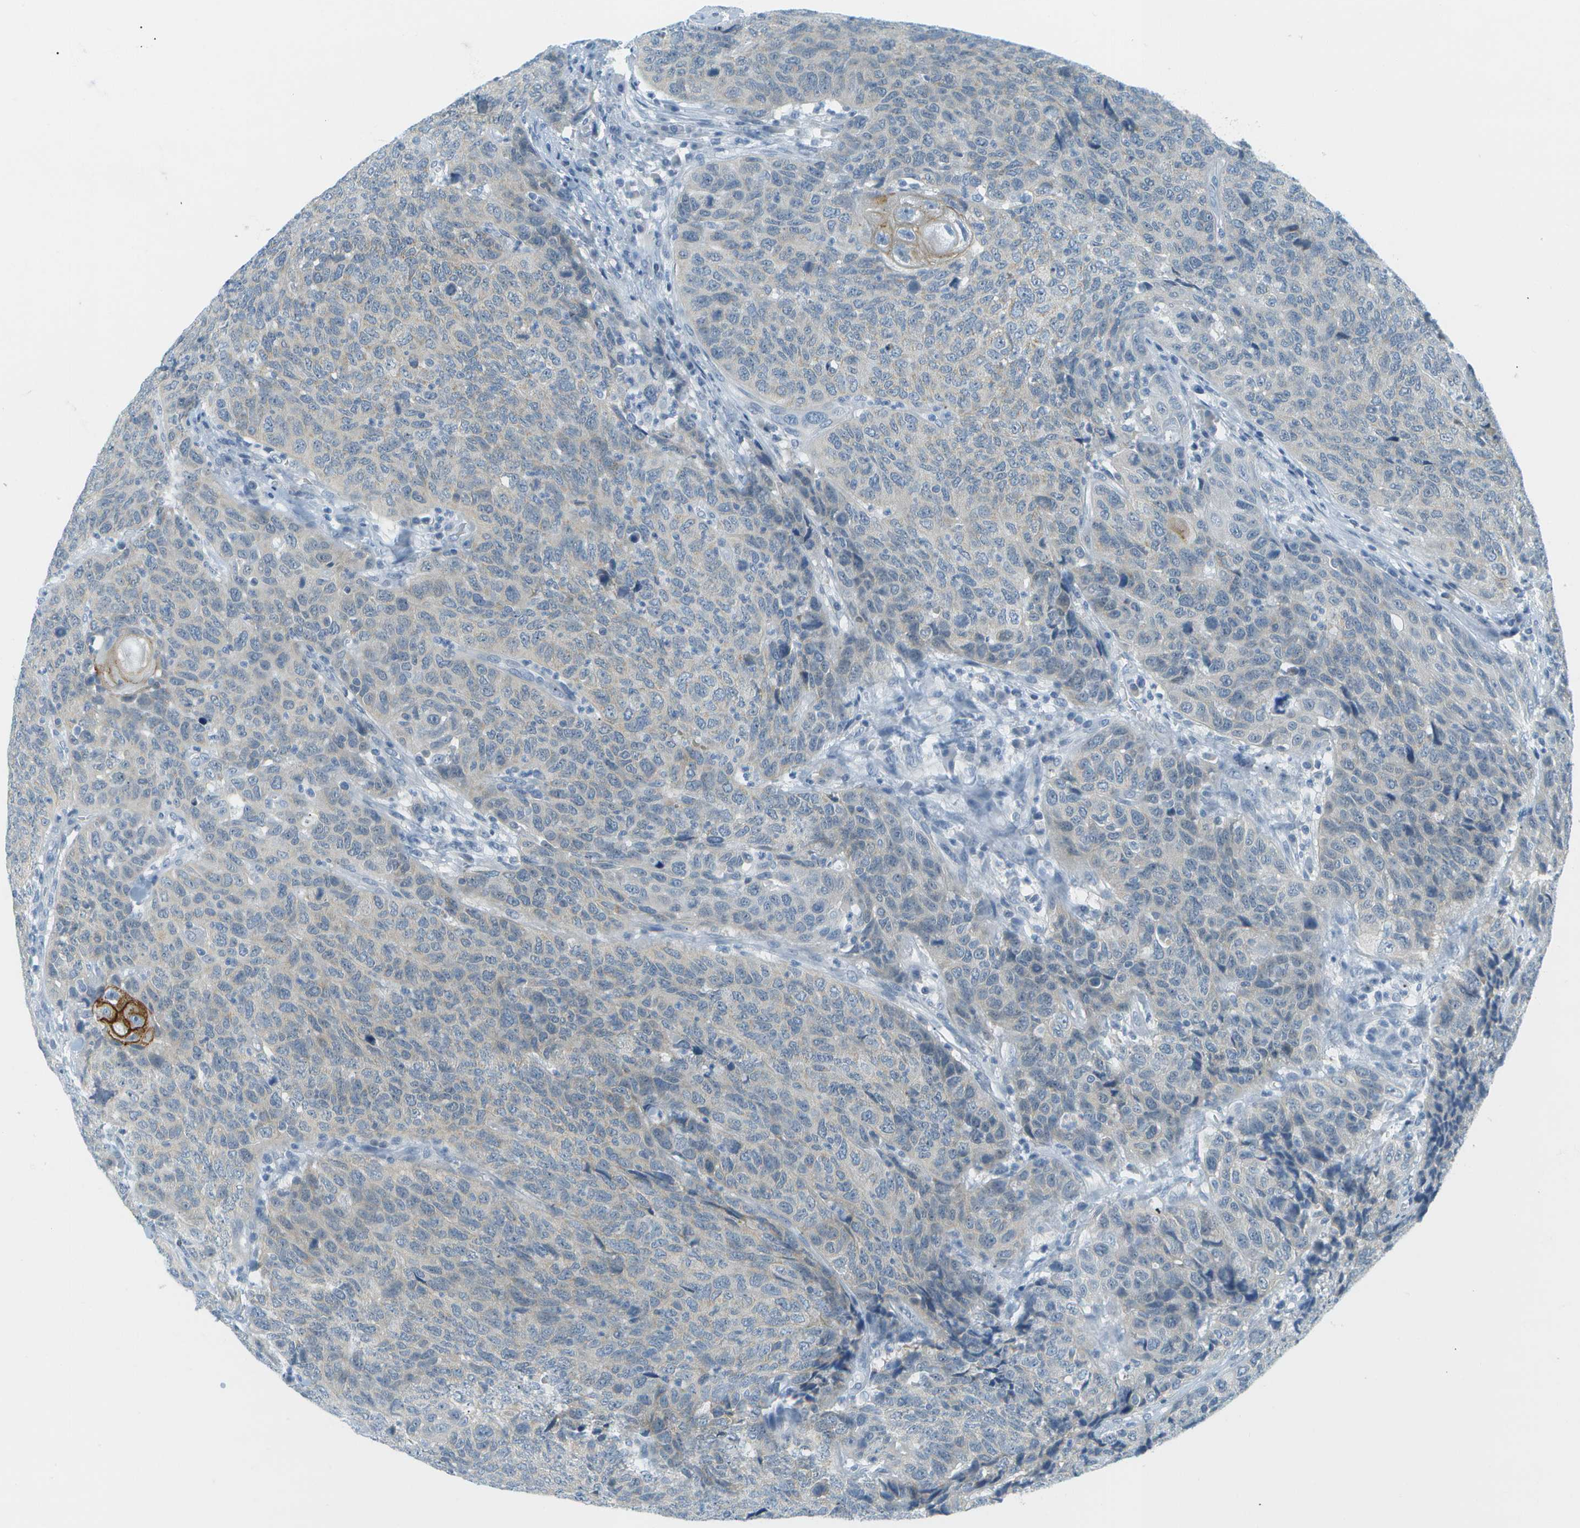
{"staining": {"intensity": "weak", "quantity": "<25%", "location": "cytoplasmic/membranous"}, "tissue": "head and neck cancer", "cell_type": "Tumor cells", "image_type": "cancer", "snomed": [{"axis": "morphology", "description": "Squamous cell carcinoma, NOS"}, {"axis": "topography", "description": "Head-Neck"}], "caption": "This is an immunohistochemistry micrograph of squamous cell carcinoma (head and neck). There is no positivity in tumor cells.", "gene": "SMYD5", "patient": {"sex": "male", "age": 66}}